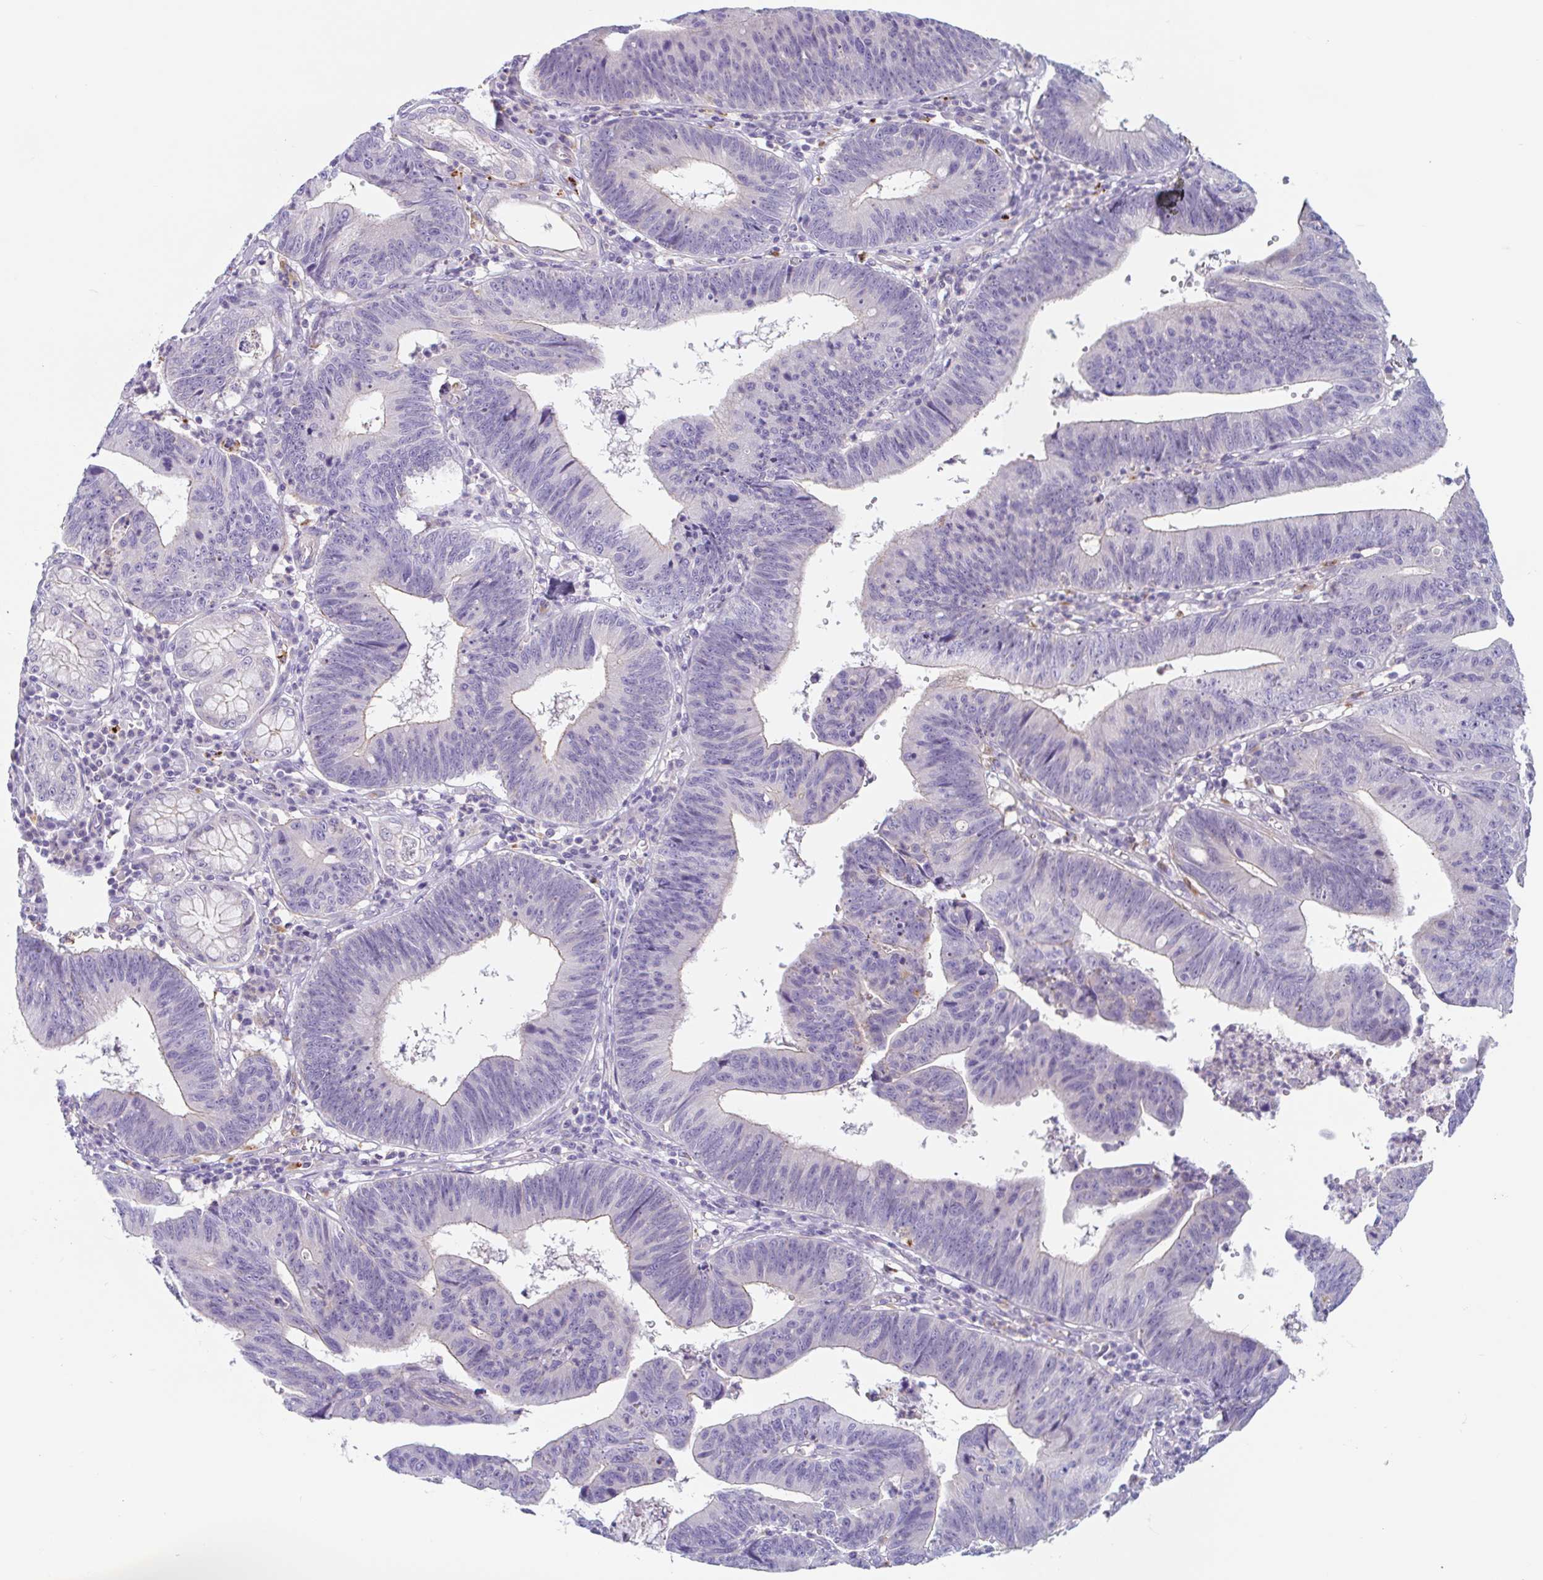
{"staining": {"intensity": "negative", "quantity": "none", "location": "none"}, "tissue": "stomach cancer", "cell_type": "Tumor cells", "image_type": "cancer", "snomed": [{"axis": "morphology", "description": "Adenocarcinoma, NOS"}, {"axis": "topography", "description": "Stomach"}], "caption": "DAB (3,3'-diaminobenzidine) immunohistochemical staining of human stomach cancer (adenocarcinoma) displays no significant expression in tumor cells. (Brightfield microscopy of DAB immunohistochemistry at high magnification).", "gene": "LENG9", "patient": {"sex": "male", "age": 59}}